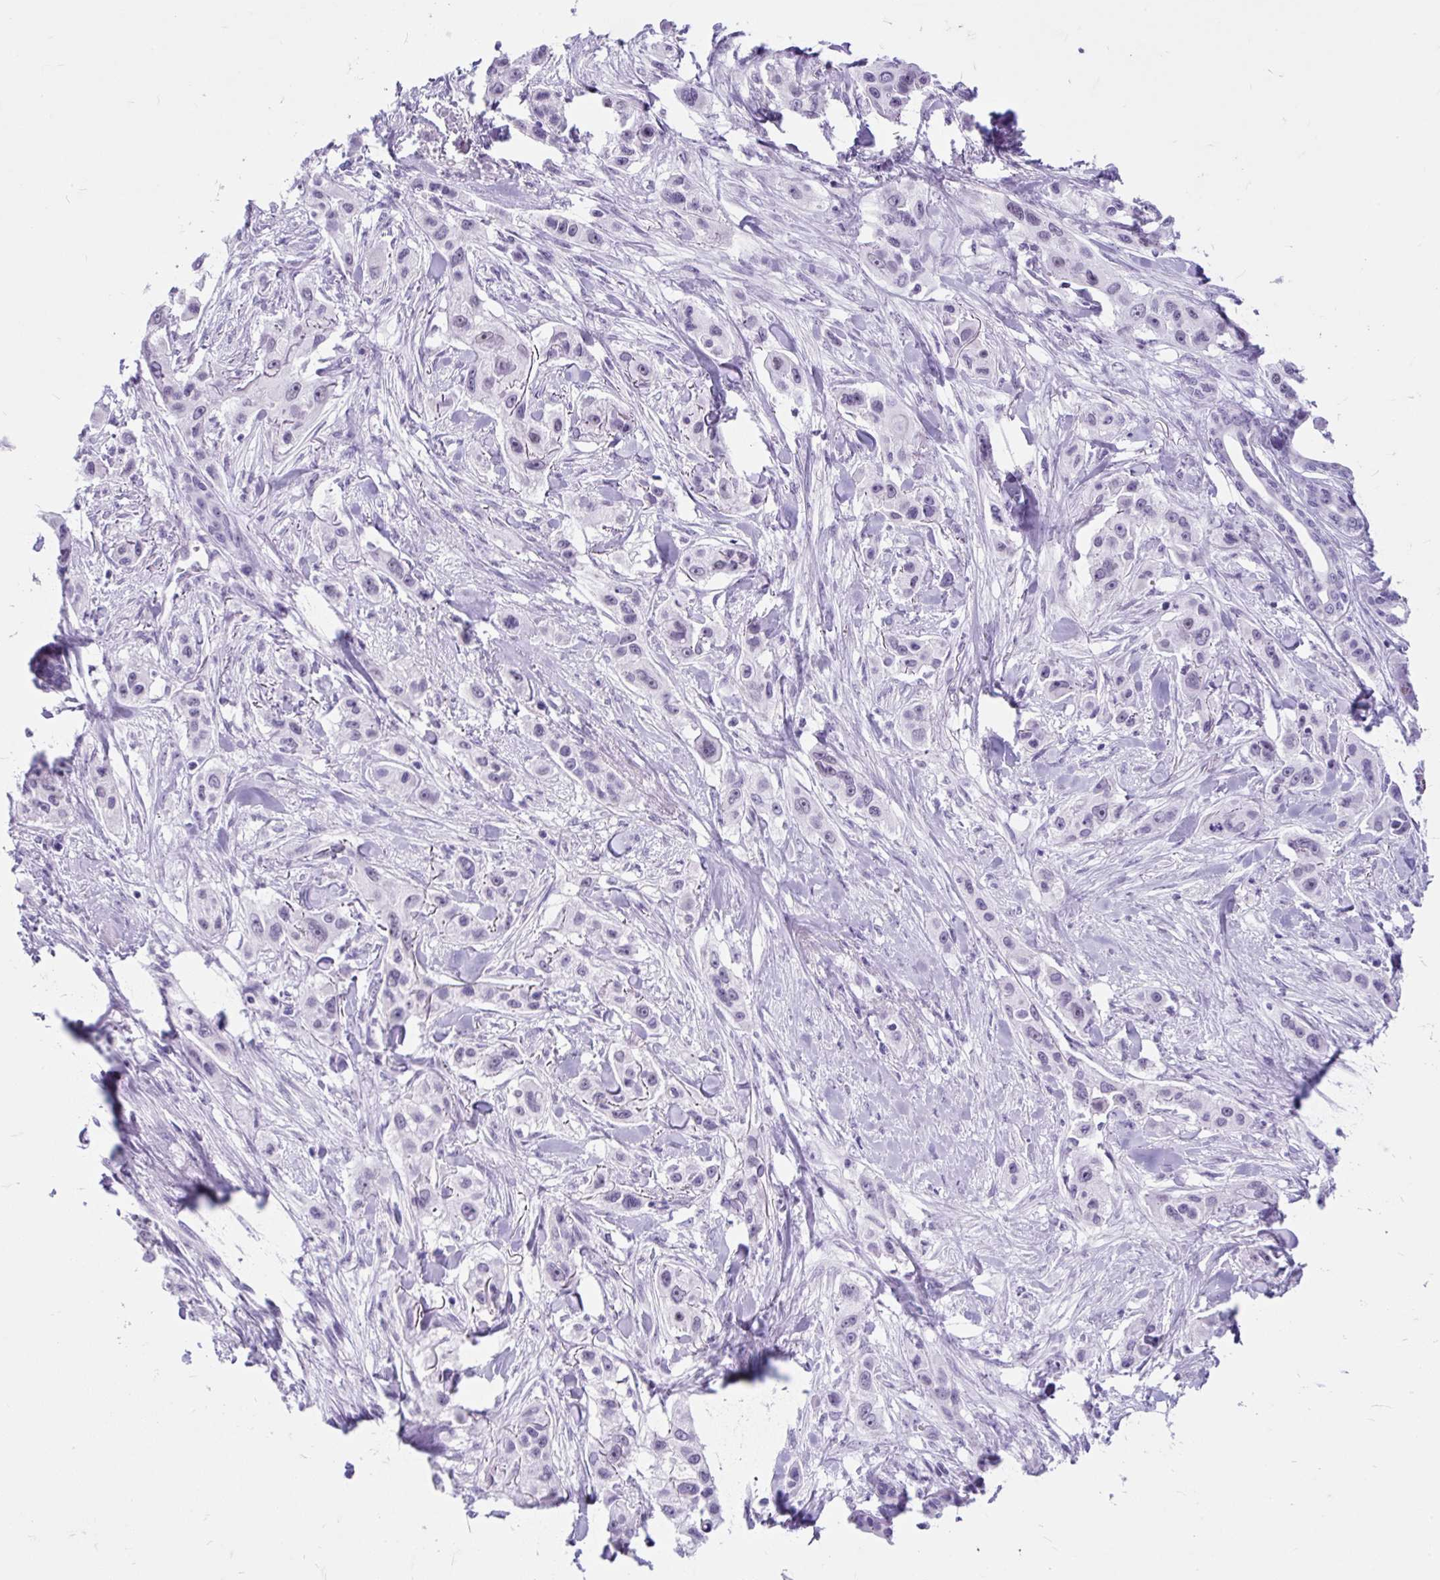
{"staining": {"intensity": "negative", "quantity": "none", "location": "none"}, "tissue": "skin cancer", "cell_type": "Tumor cells", "image_type": "cancer", "snomed": [{"axis": "morphology", "description": "Squamous cell carcinoma, NOS"}, {"axis": "topography", "description": "Skin"}], "caption": "DAB (3,3'-diaminobenzidine) immunohistochemical staining of human skin cancer exhibits no significant positivity in tumor cells. (DAB IHC with hematoxylin counter stain).", "gene": "SCGB1A1", "patient": {"sex": "male", "age": 63}}